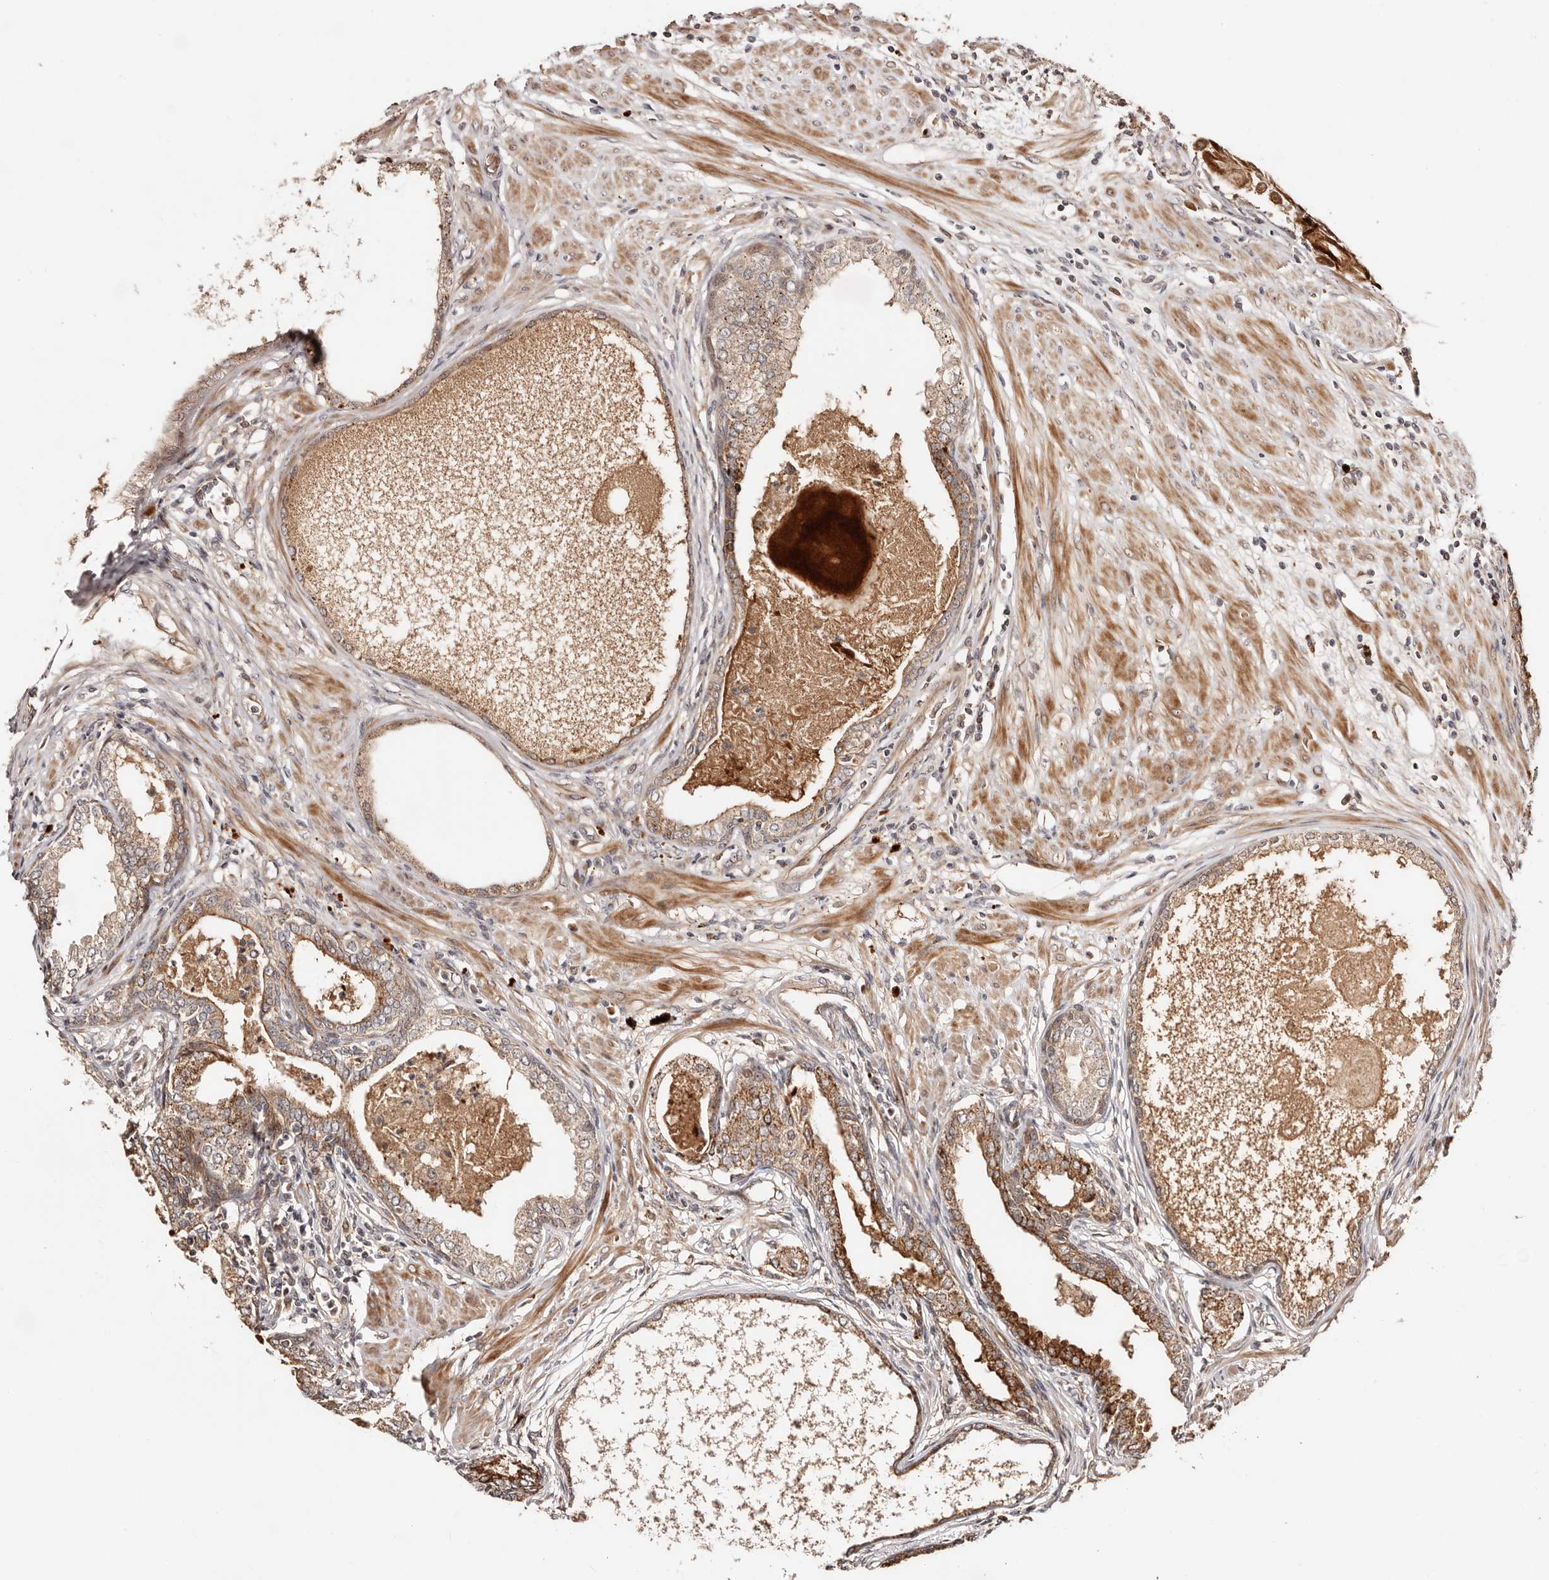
{"staining": {"intensity": "moderate", "quantity": "25%-75%", "location": "cytoplasmic/membranous"}, "tissue": "prostate cancer", "cell_type": "Tumor cells", "image_type": "cancer", "snomed": [{"axis": "morphology", "description": "Adenocarcinoma, High grade"}, {"axis": "topography", "description": "Prostate"}], "caption": "Immunohistochemical staining of human prostate cancer (adenocarcinoma (high-grade)) displays medium levels of moderate cytoplasmic/membranous protein positivity in approximately 25%-75% of tumor cells. Nuclei are stained in blue.", "gene": "PTPN22", "patient": {"sex": "male", "age": 62}}